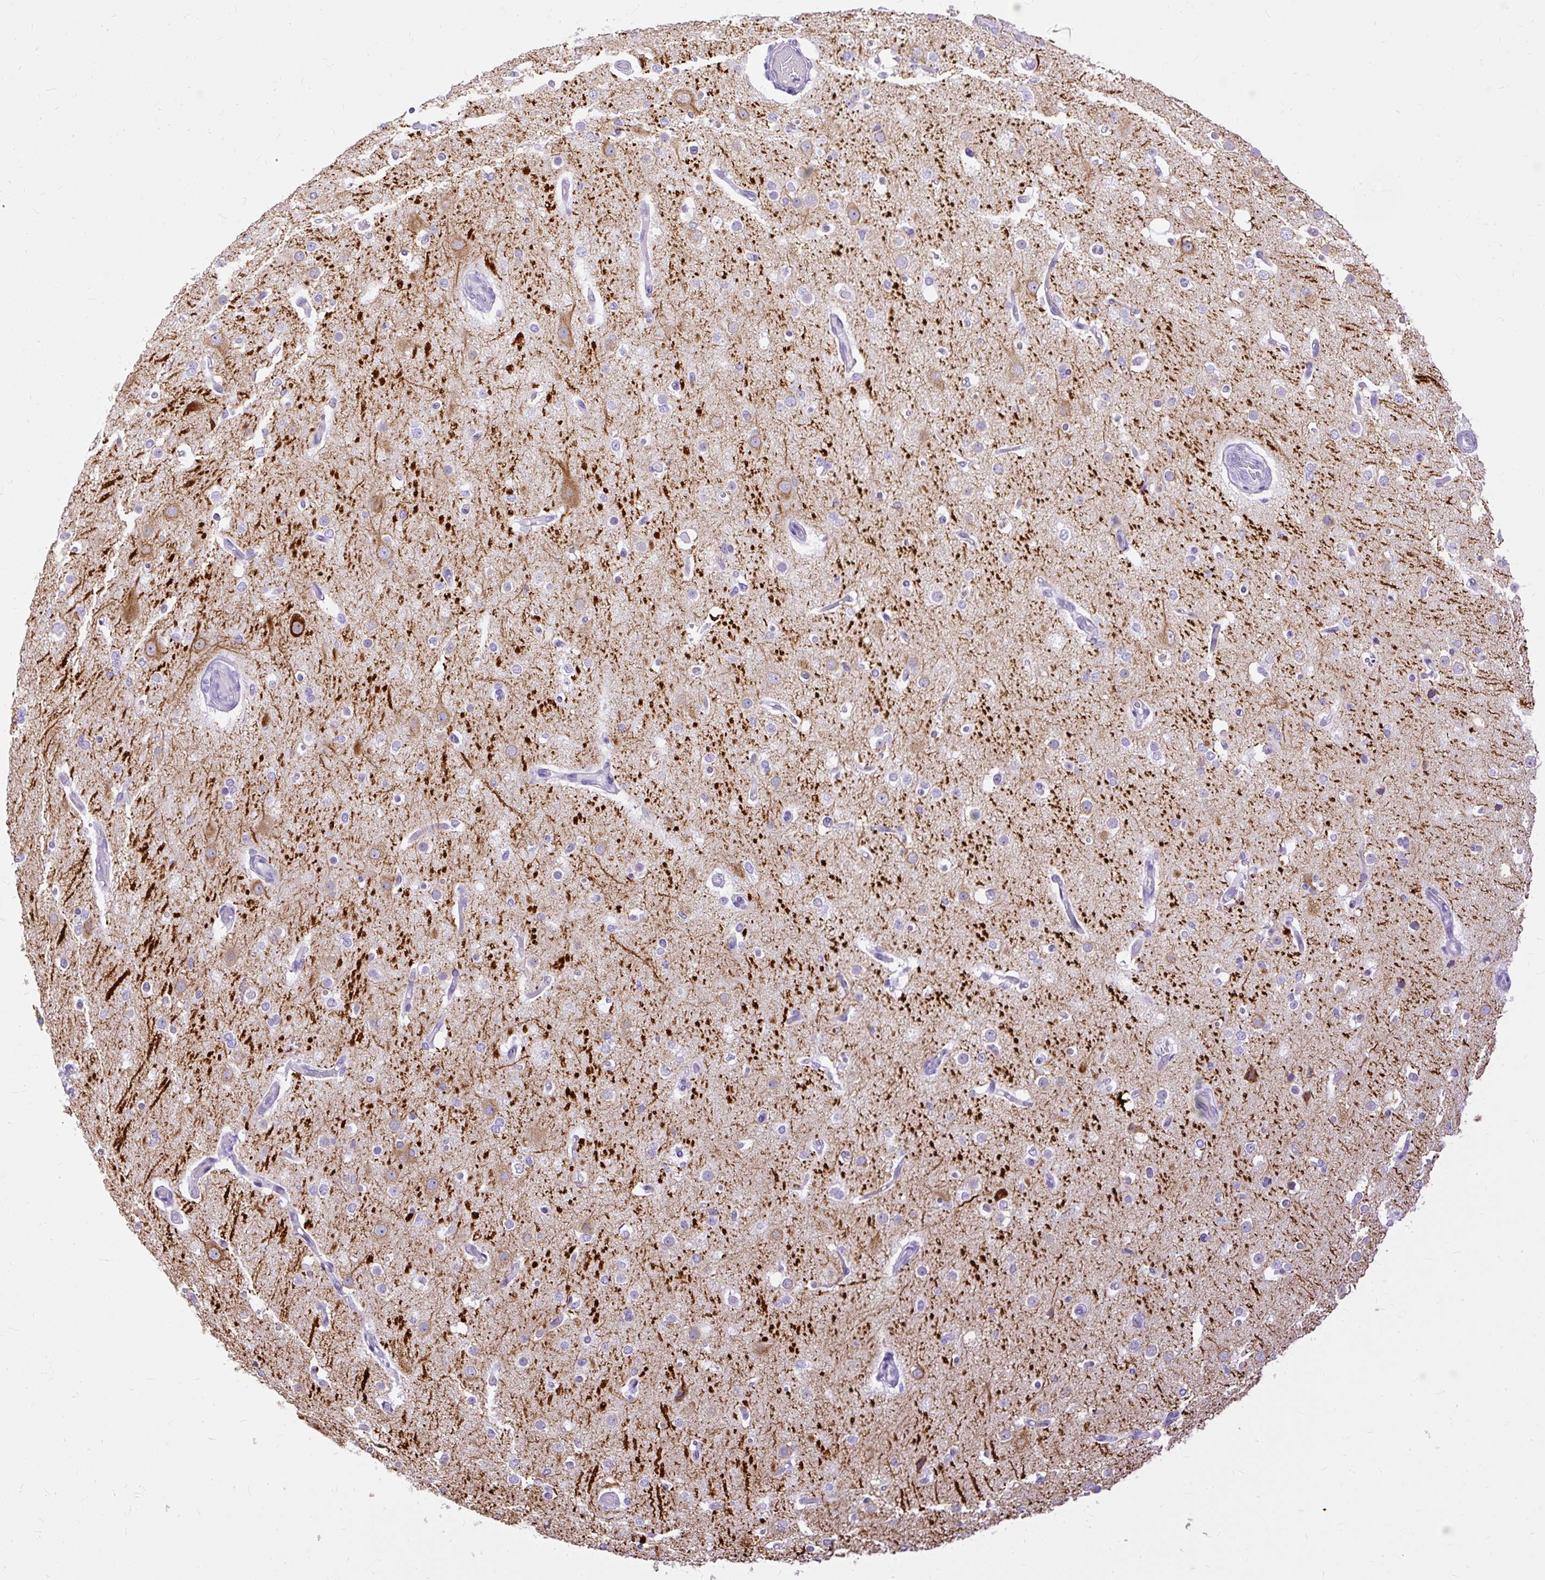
{"staining": {"intensity": "negative", "quantity": "none", "location": "none"}, "tissue": "cerebral cortex", "cell_type": "Endothelial cells", "image_type": "normal", "snomed": [{"axis": "morphology", "description": "Normal tissue, NOS"}, {"axis": "morphology", "description": "Inflammation, NOS"}, {"axis": "topography", "description": "Cerebral cortex"}], "caption": "An immunohistochemistry histopathology image of benign cerebral cortex is shown. There is no staining in endothelial cells of cerebral cortex.", "gene": "HEY1", "patient": {"sex": "male", "age": 6}}